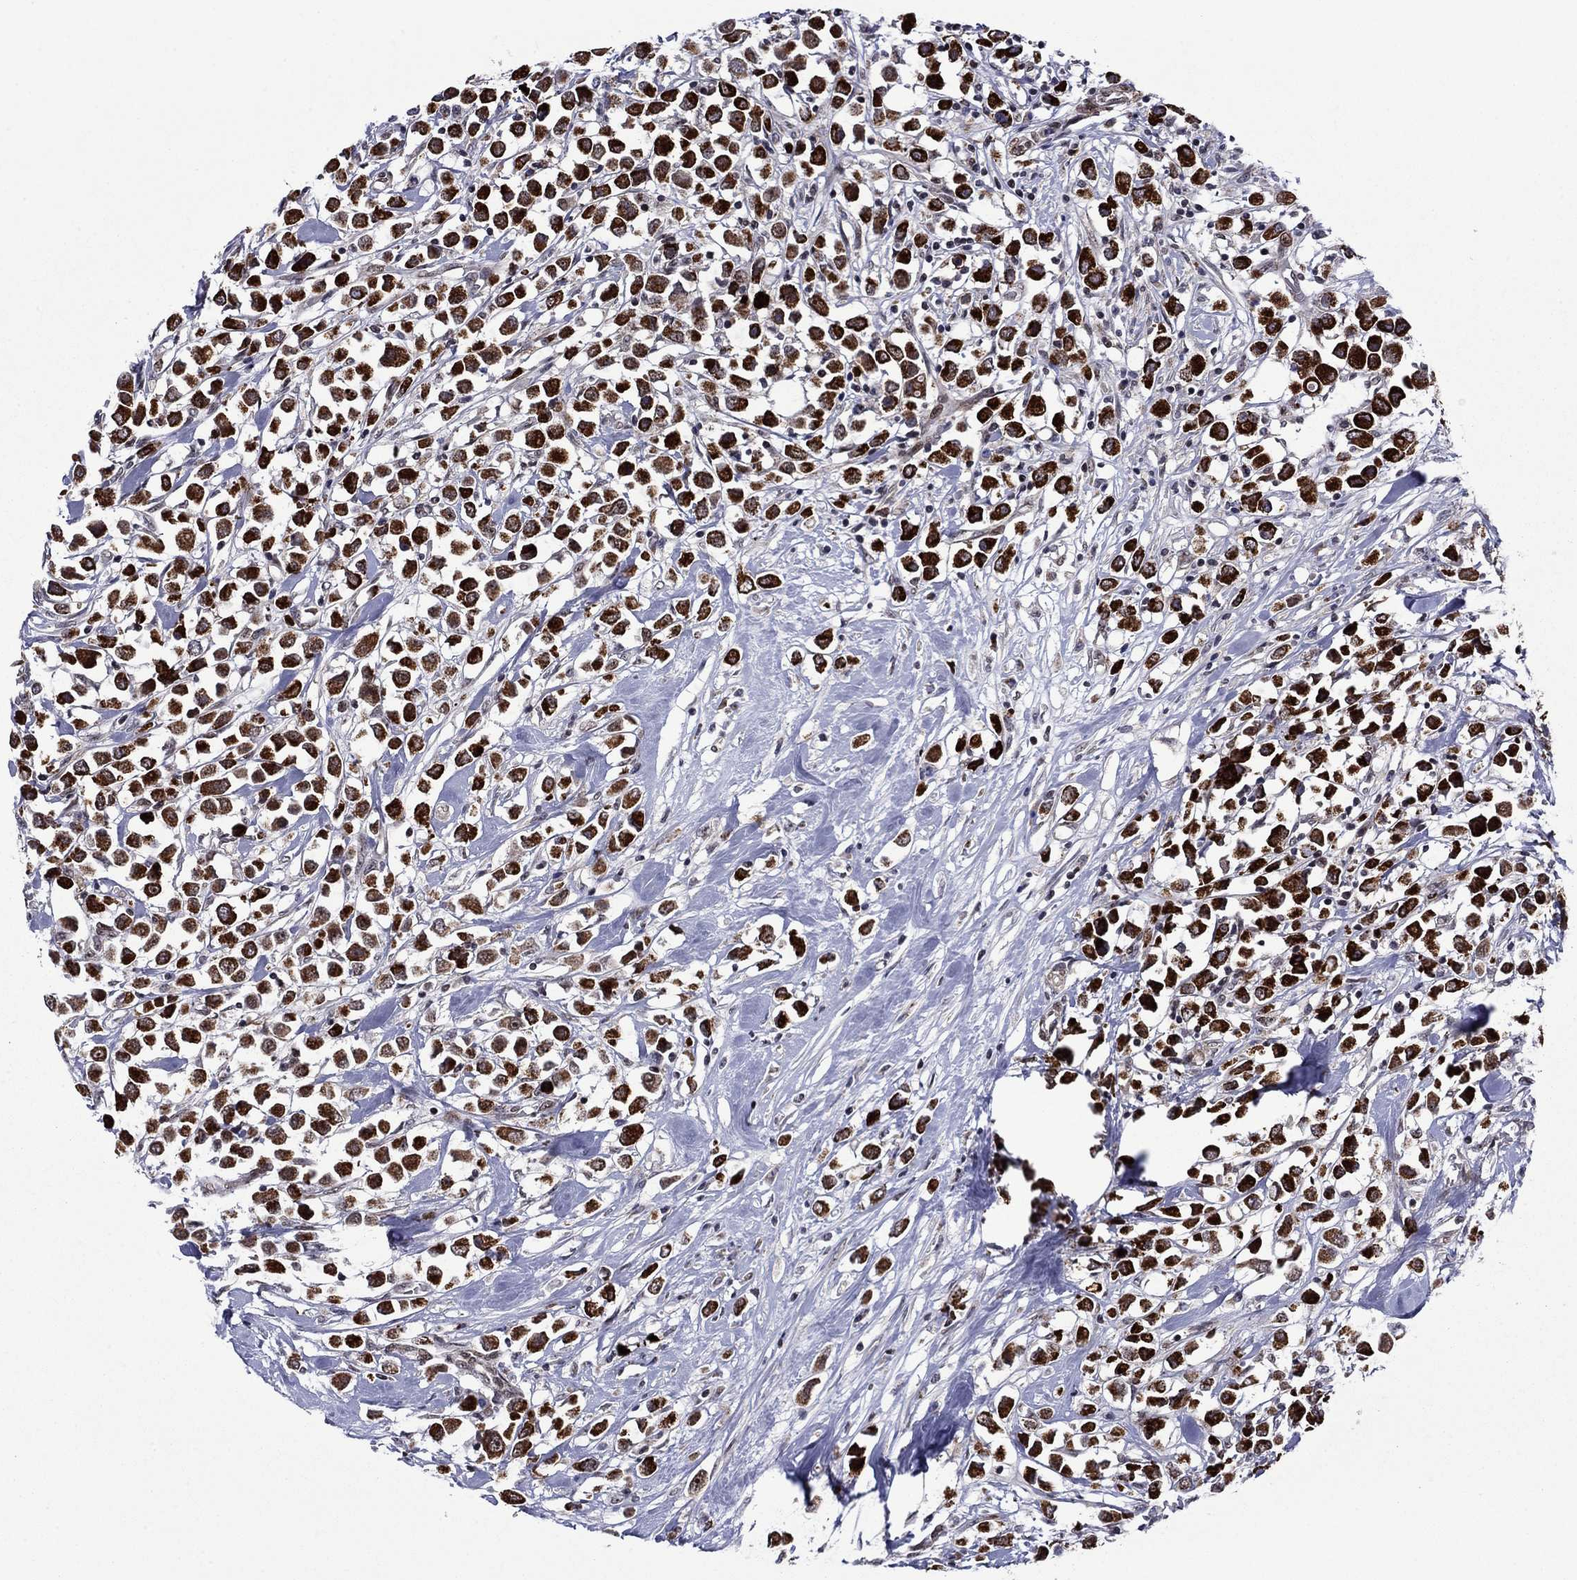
{"staining": {"intensity": "strong", "quantity": ">75%", "location": "cytoplasmic/membranous"}, "tissue": "breast cancer", "cell_type": "Tumor cells", "image_type": "cancer", "snomed": [{"axis": "morphology", "description": "Duct carcinoma"}, {"axis": "topography", "description": "Breast"}], "caption": "High-power microscopy captured an immunohistochemistry (IHC) histopathology image of breast cancer, revealing strong cytoplasmic/membranous positivity in about >75% of tumor cells.", "gene": "SURF2", "patient": {"sex": "female", "age": 61}}